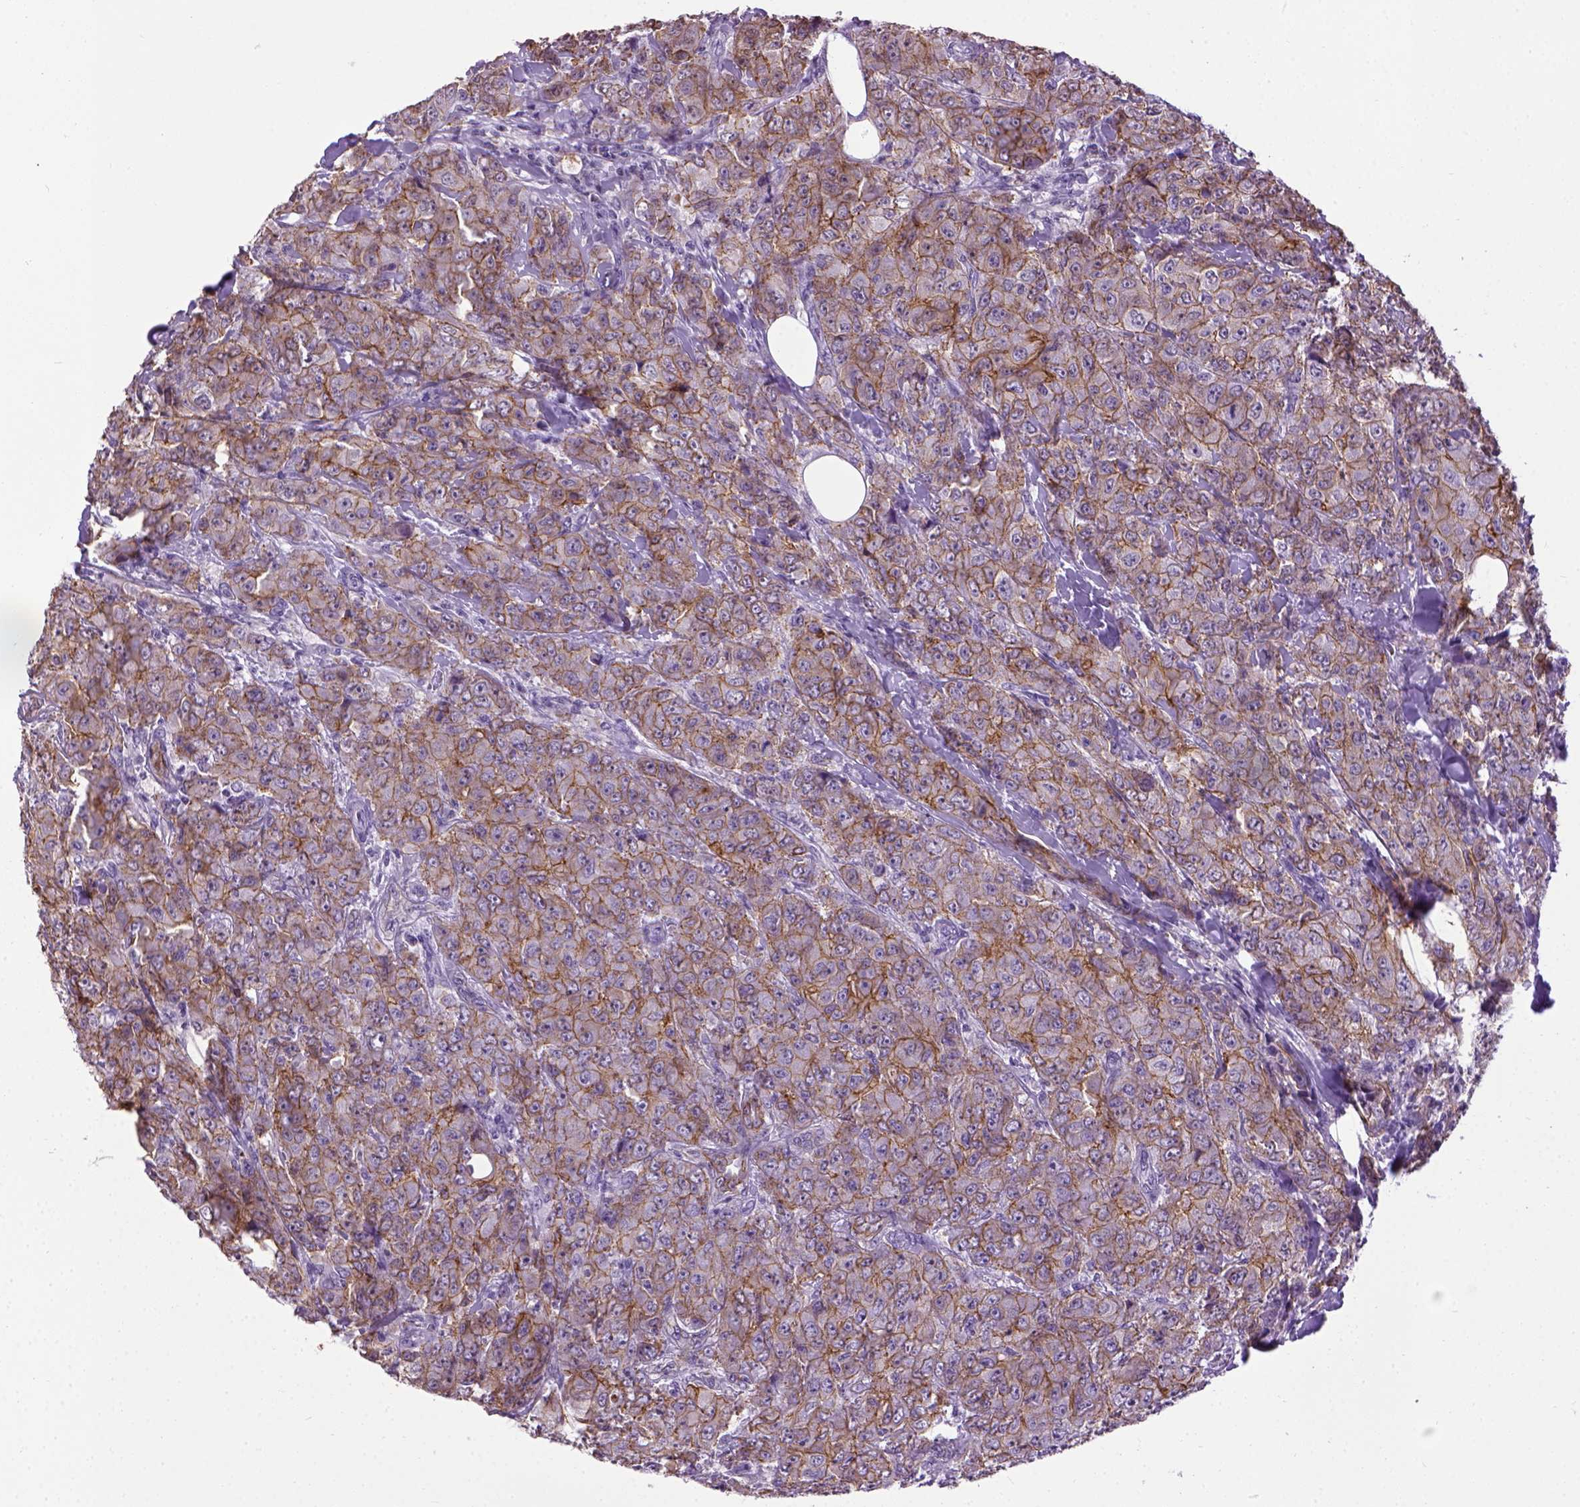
{"staining": {"intensity": "moderate", "quantity": ">75%", "location": "cytoplasmic/membranous"}, "tissue": "breast cancer", "cell_type": "Tumor cells", "image_type": "cancer", "snomed": [{"axis": "morphology", "description": "Duct carcinoma"}, {"axis": "topography", "description": "Breast"}], "caption": "A medium amount of moderate cytoplasmic/membranous positivity is seen in about >75% of tumor cells in breast cancer (intraductal carcinoma) tissue.", "gene": "CDH1", "patient": {"sex": "female", "age": 43}}